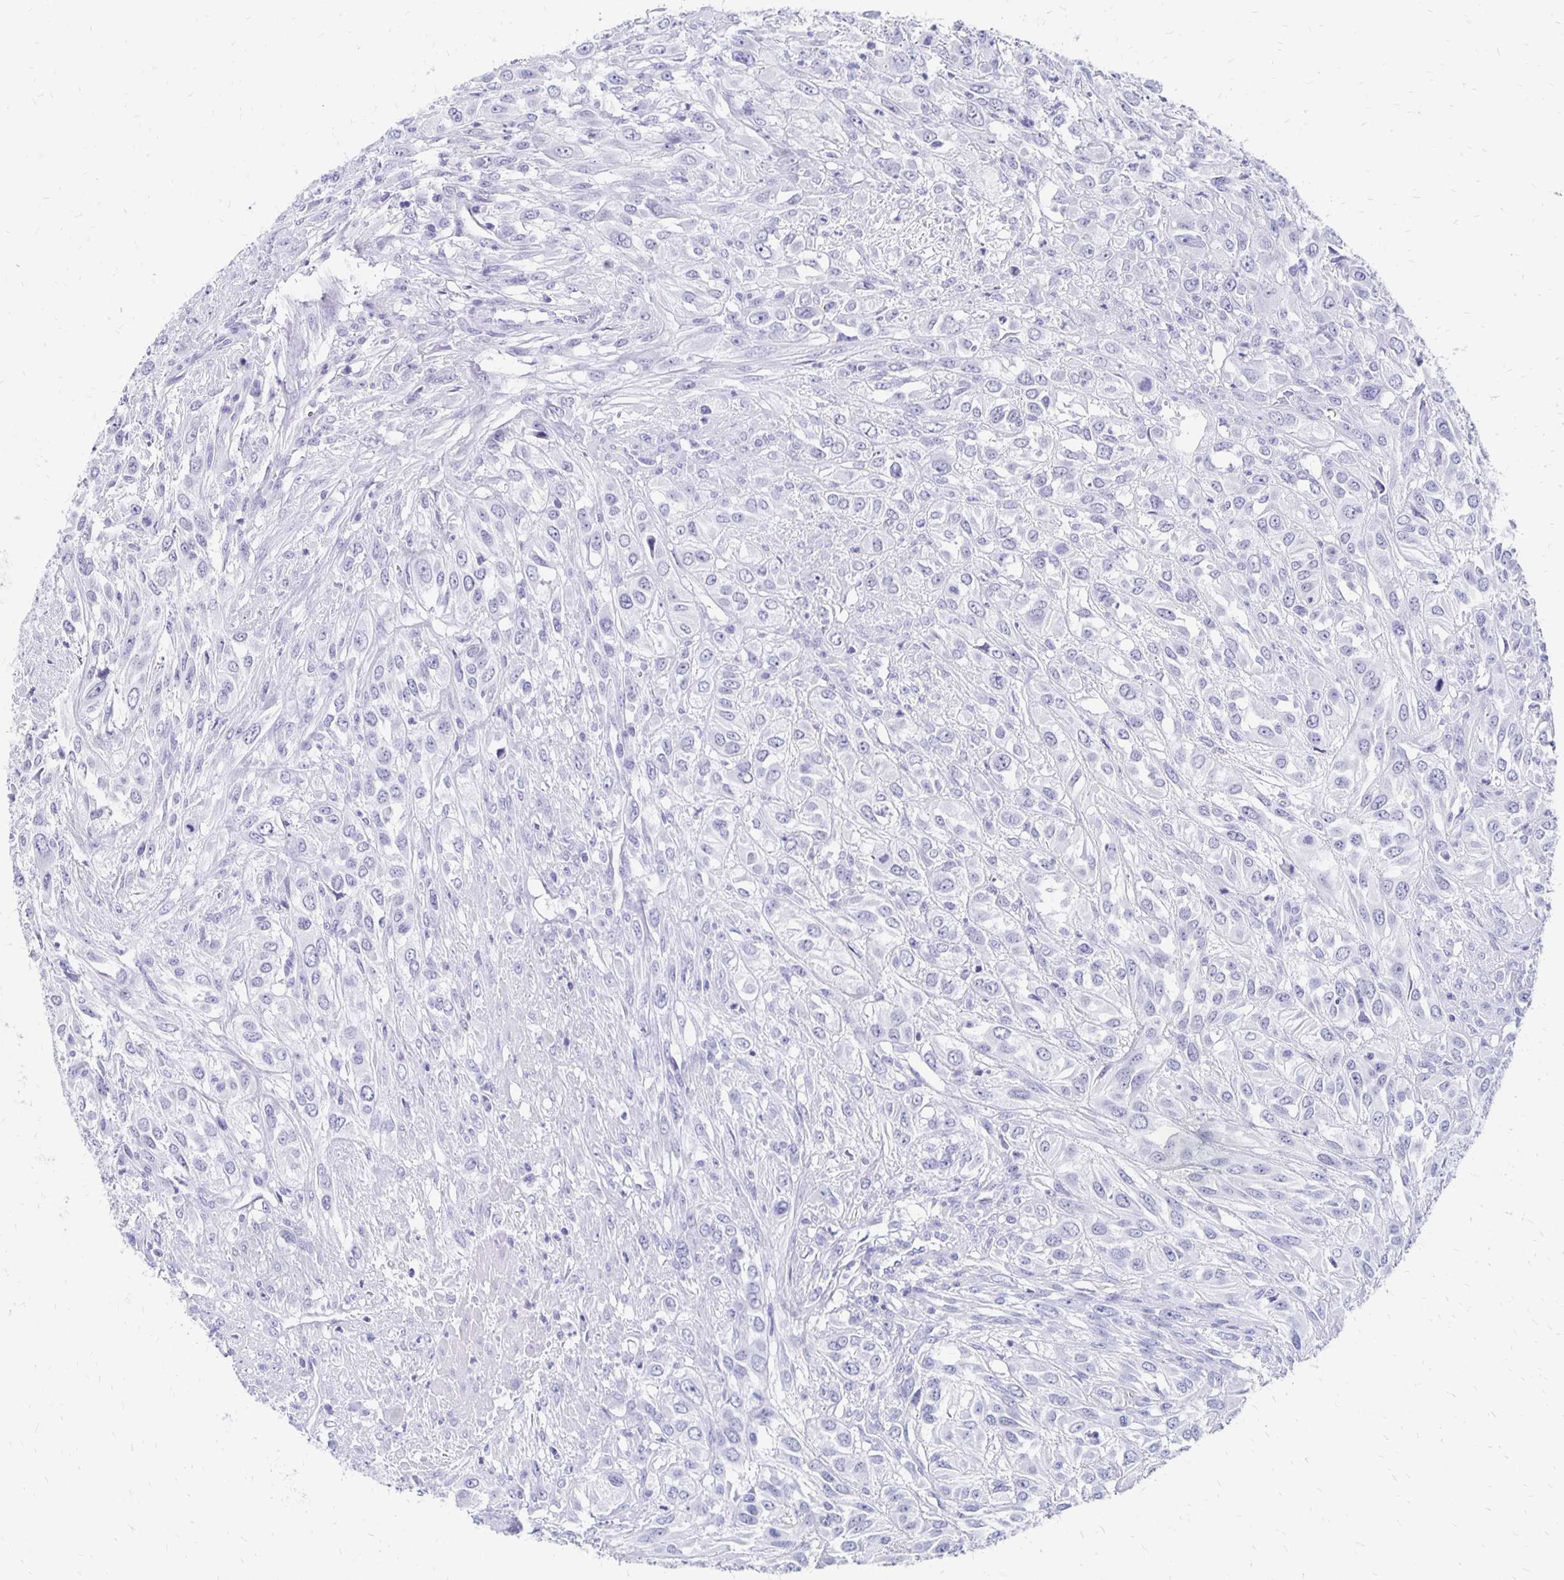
{"staining": {"intensity": "negative", "quantity": "none", "location": "none"}, "tissue": "urothelial cancer", "cell_type": "Tumor cells", "image_type": "cancer", "snomed": [{"axis": "morphology", "description": "Urothelial carcinoma, High grade"}, {"axis": "topography", "description": "Urinary bladder"}], "caption": "An image of urothelial carcinoma (high-grade) stained for a protein exhibits no brown staining in tumor cells.", "gene": "SYT2", "patient": {"sex": "male", "age": 67}}